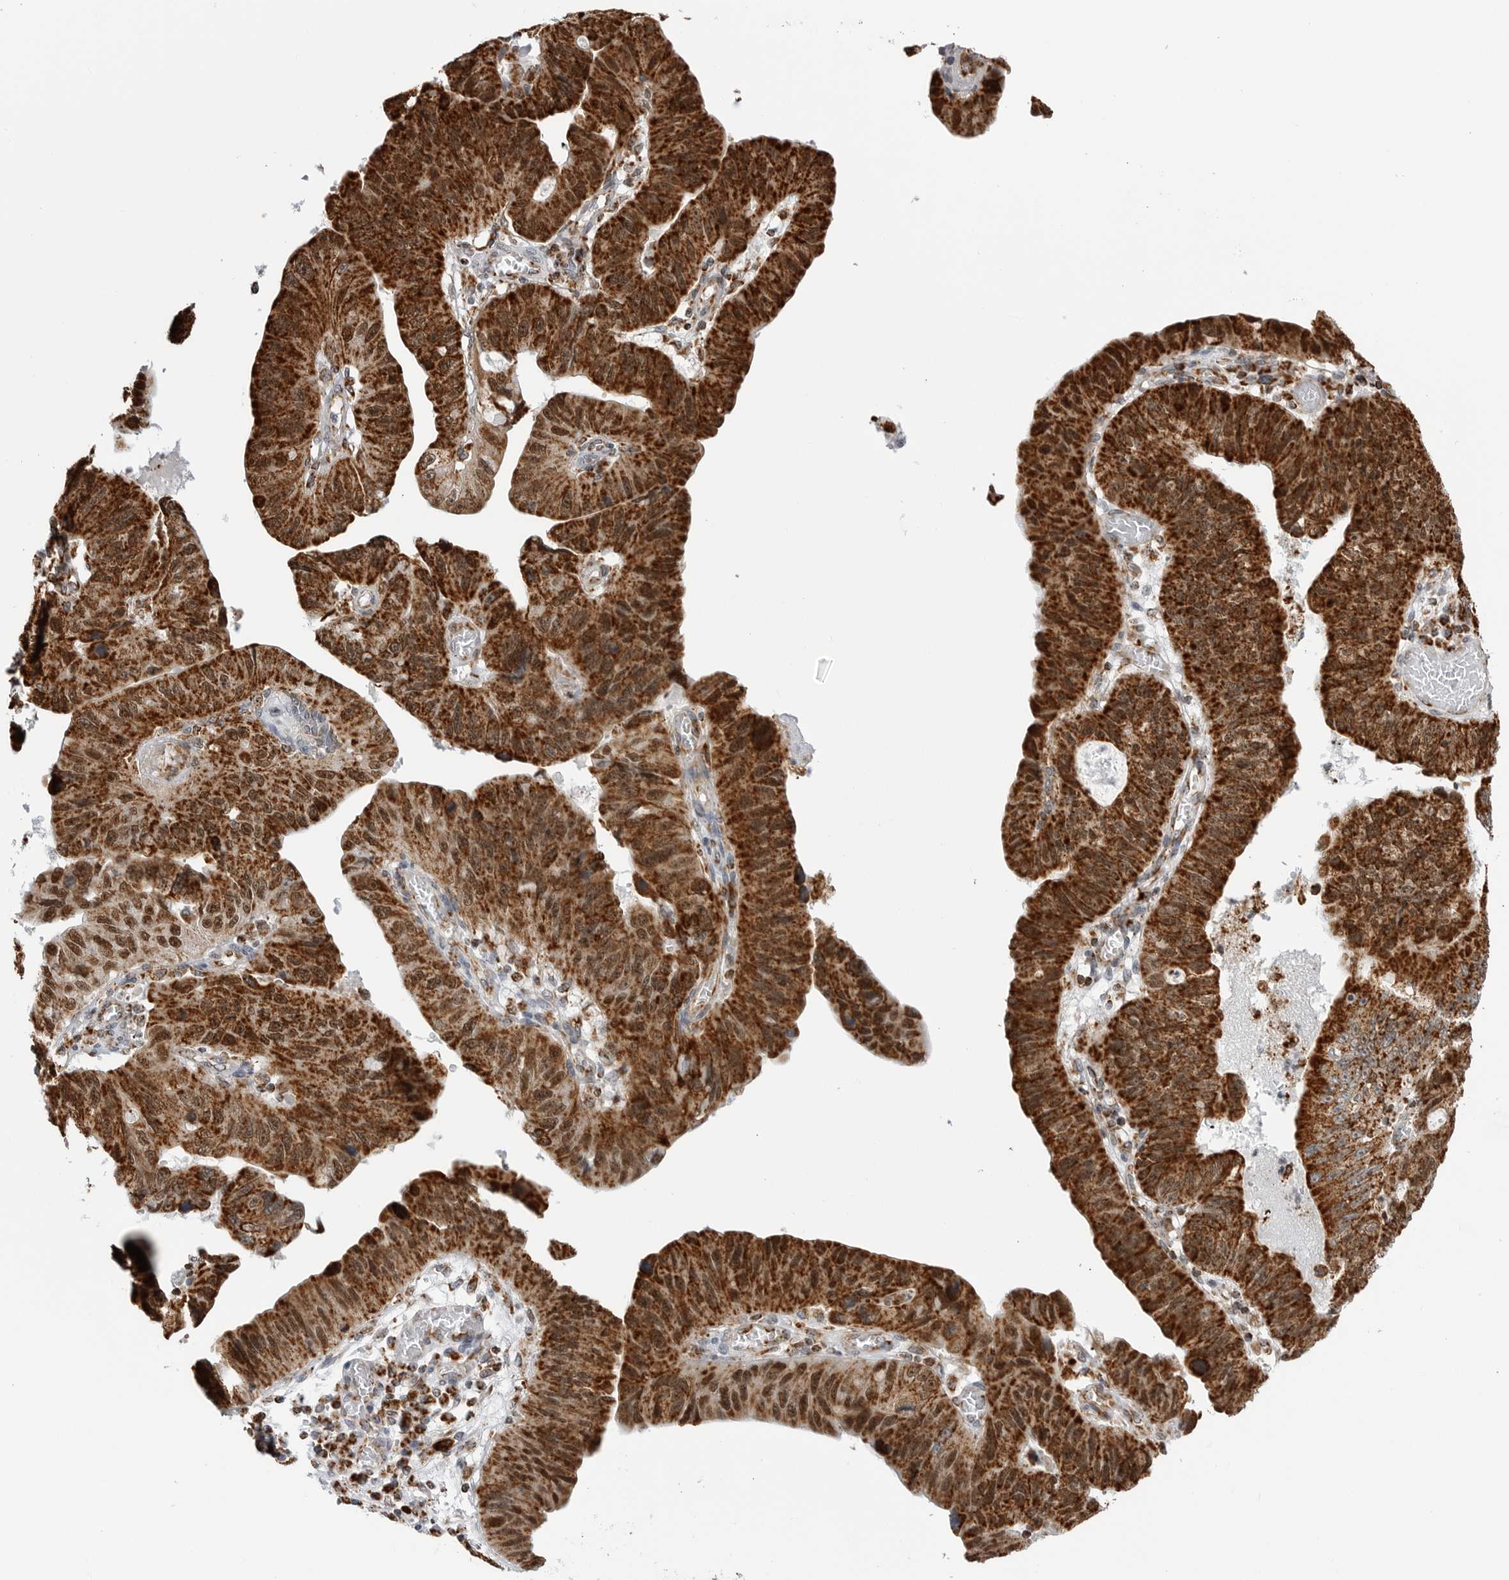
{"staining": {"intensity": "strong", "quantity": ">75%", "location": "cytoplasmic/membranous,nuclear"}, "tissue": "stomach cancer", "cell_type": "Tumor cells", "image_type": "cancer", "snomed": [{"axis": "morphology", "description": "Adenocarcinoma, NOS"}, {"axis": "topography", "description": "Stomach"}], "caption": "Immunohistochemical staining of human stomach cancer displays high levels of strong cytoplasmic/membranous and nuclear staining in approximately >75% of tumor cells.", "gene": "COX5A", "patient": {"sex": "male", "age": 59}}